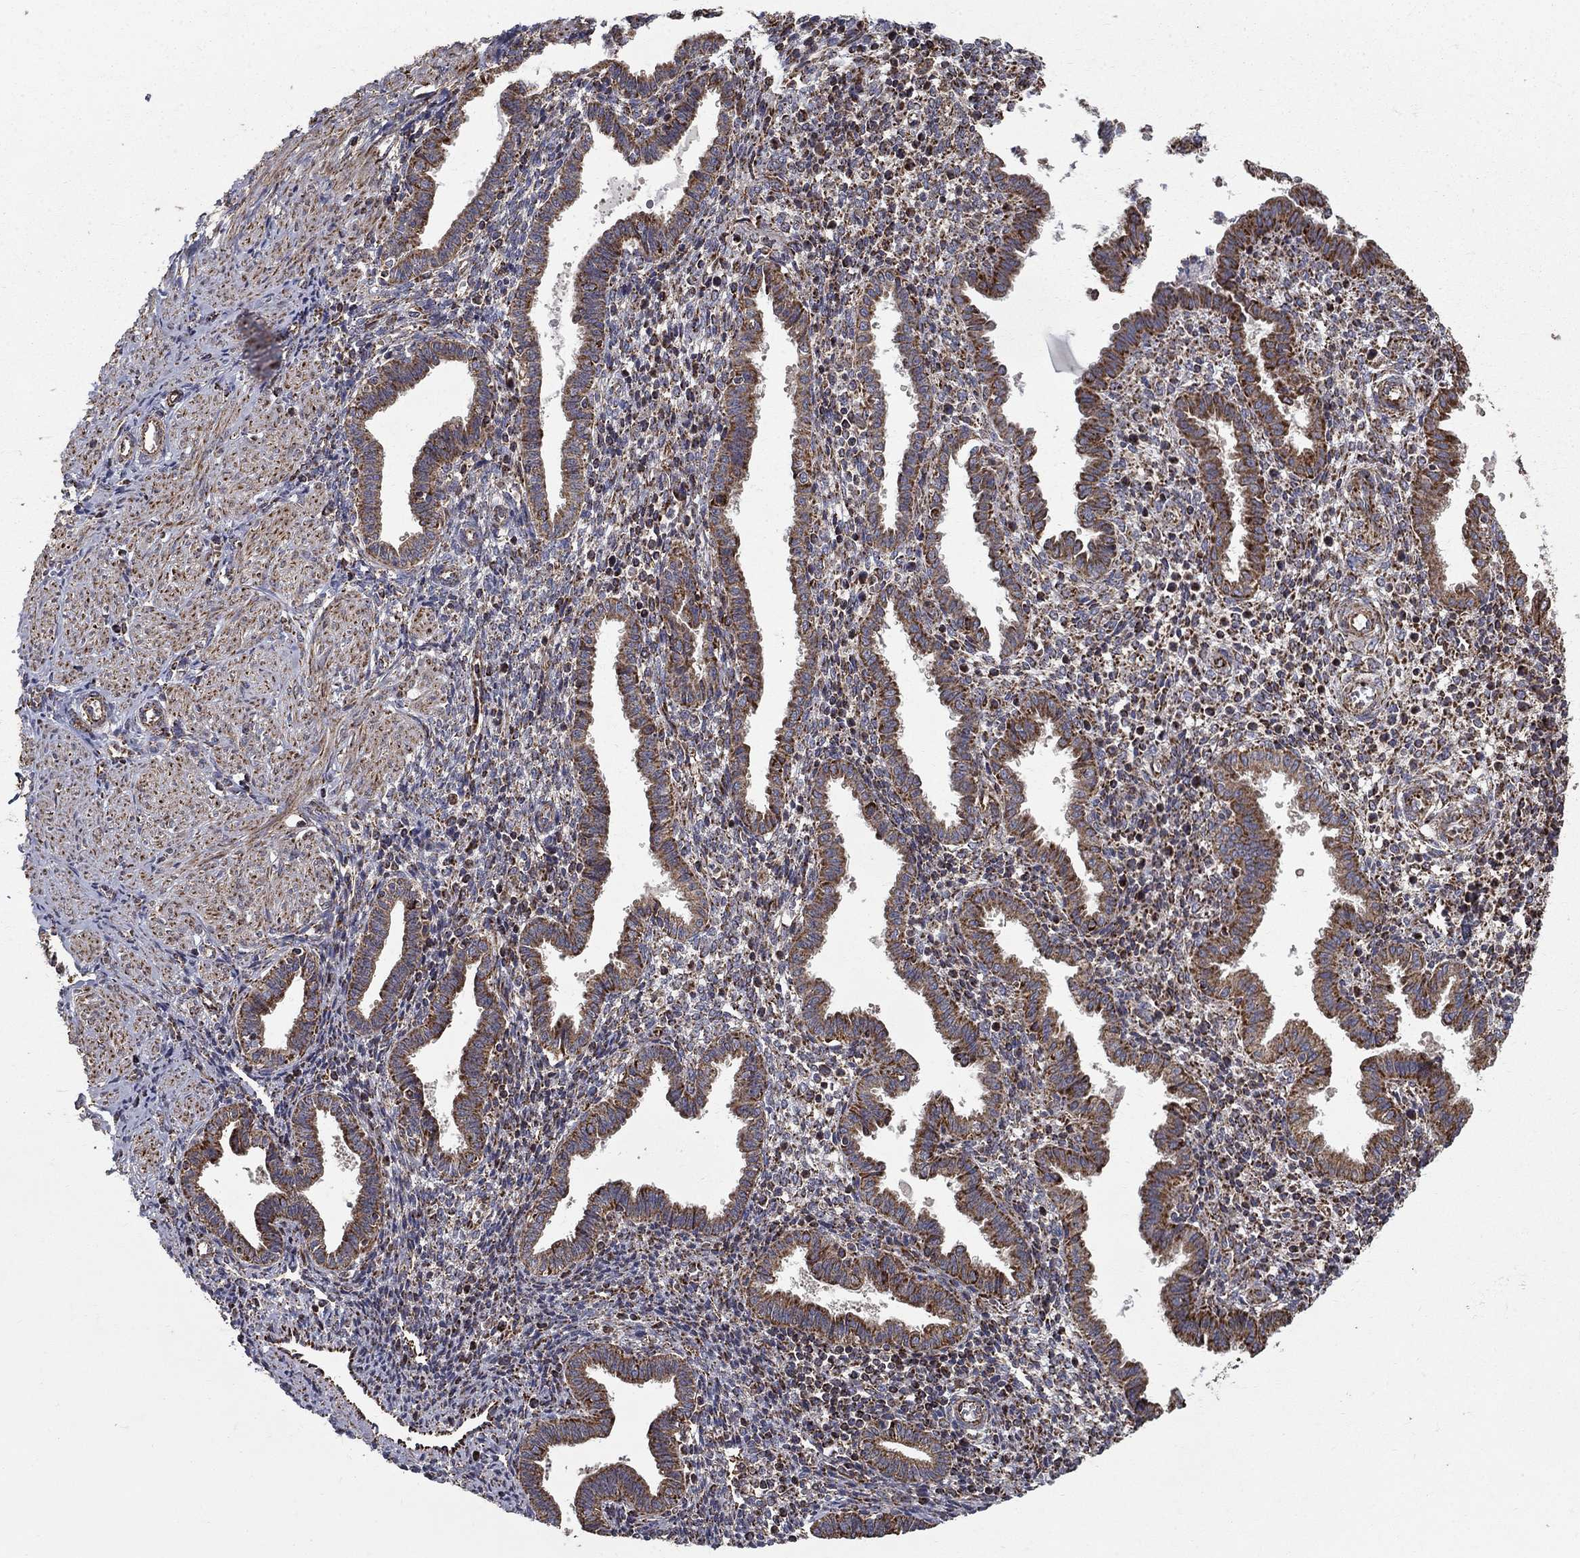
{"staining": {"intensity": "moderate", "quantity": "<25%", "location": "cytoplasmic/membranous"}, "tissue": "endometrium", "cell_type": "Cells in endometrial stroma", "image_type": "normal", "snomed": [{"axis": "morphology", "description": "Normal tissue, NOS"}, {"axis": "topography", "description": "Endometrium"}], "caption": "Approximately <25% of cells in endometrial stroma in unremarkable endometrium exhibit moderate cytoplasmic/membranous protein expression as visualized by brown immunohistochemical staining.", "gene": "NDUFS8", "patient": {"sex": "female", "age": 37}}